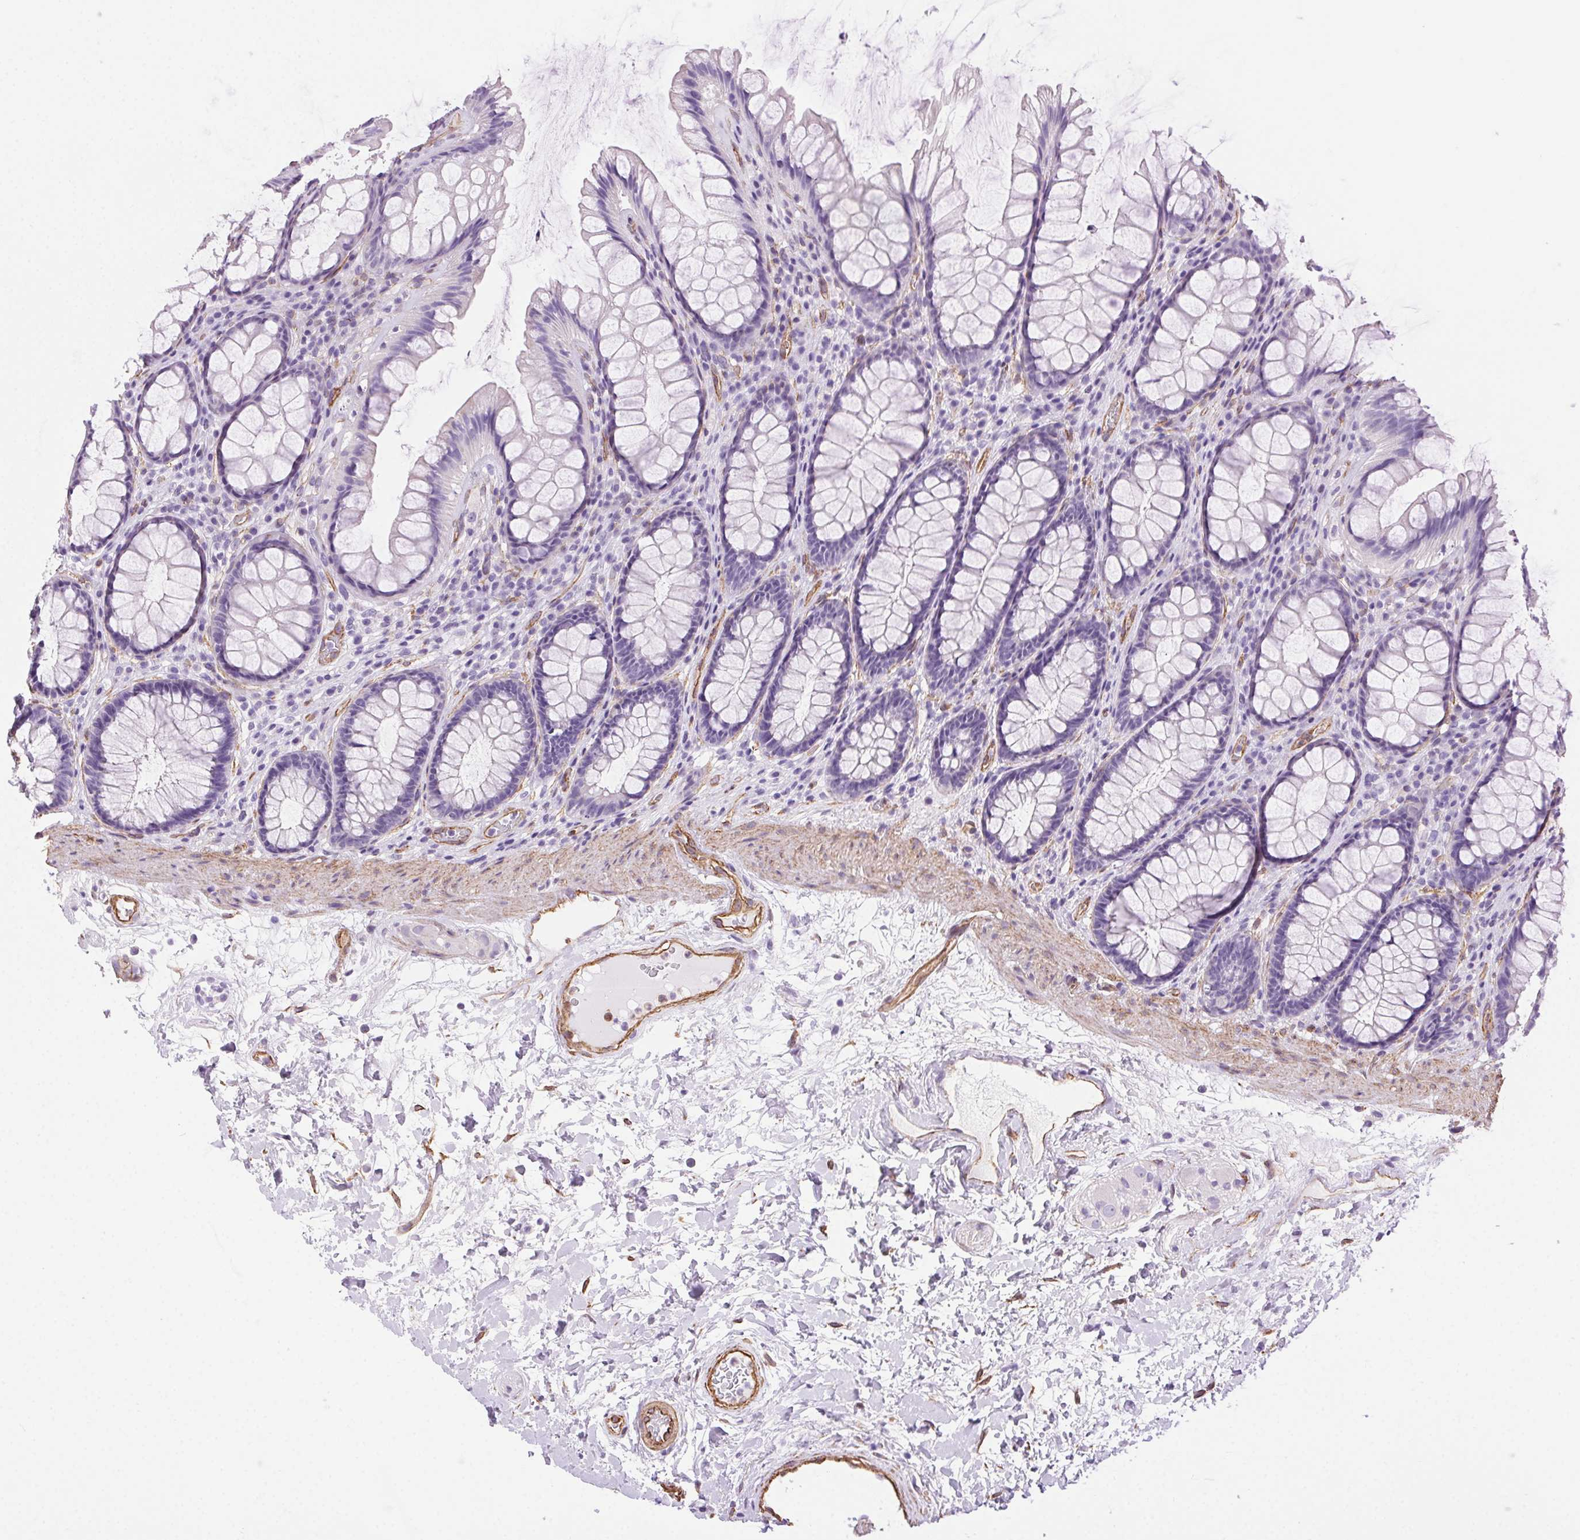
{"staining": {"intensity": "negative", "quantity": "none", "location": "none"}, "tissue": "rectum", "cell_type": "Glandular cells", "image_type": "normal", "snomed": [{"axis": "morphology", "description": "Normal tissue, NOS"}, {"axis": "topography", "description": "Rectum"}], "caption": "Micrograph shows no protein staining in glandular cells of normal rectum. (DAB (3,3'-diaminobenzidine) IHC visualized using brightfield microscopy, high magnification).", "gene": "SHCBP1L", "patient": {"sex": "male", "age": 72}}